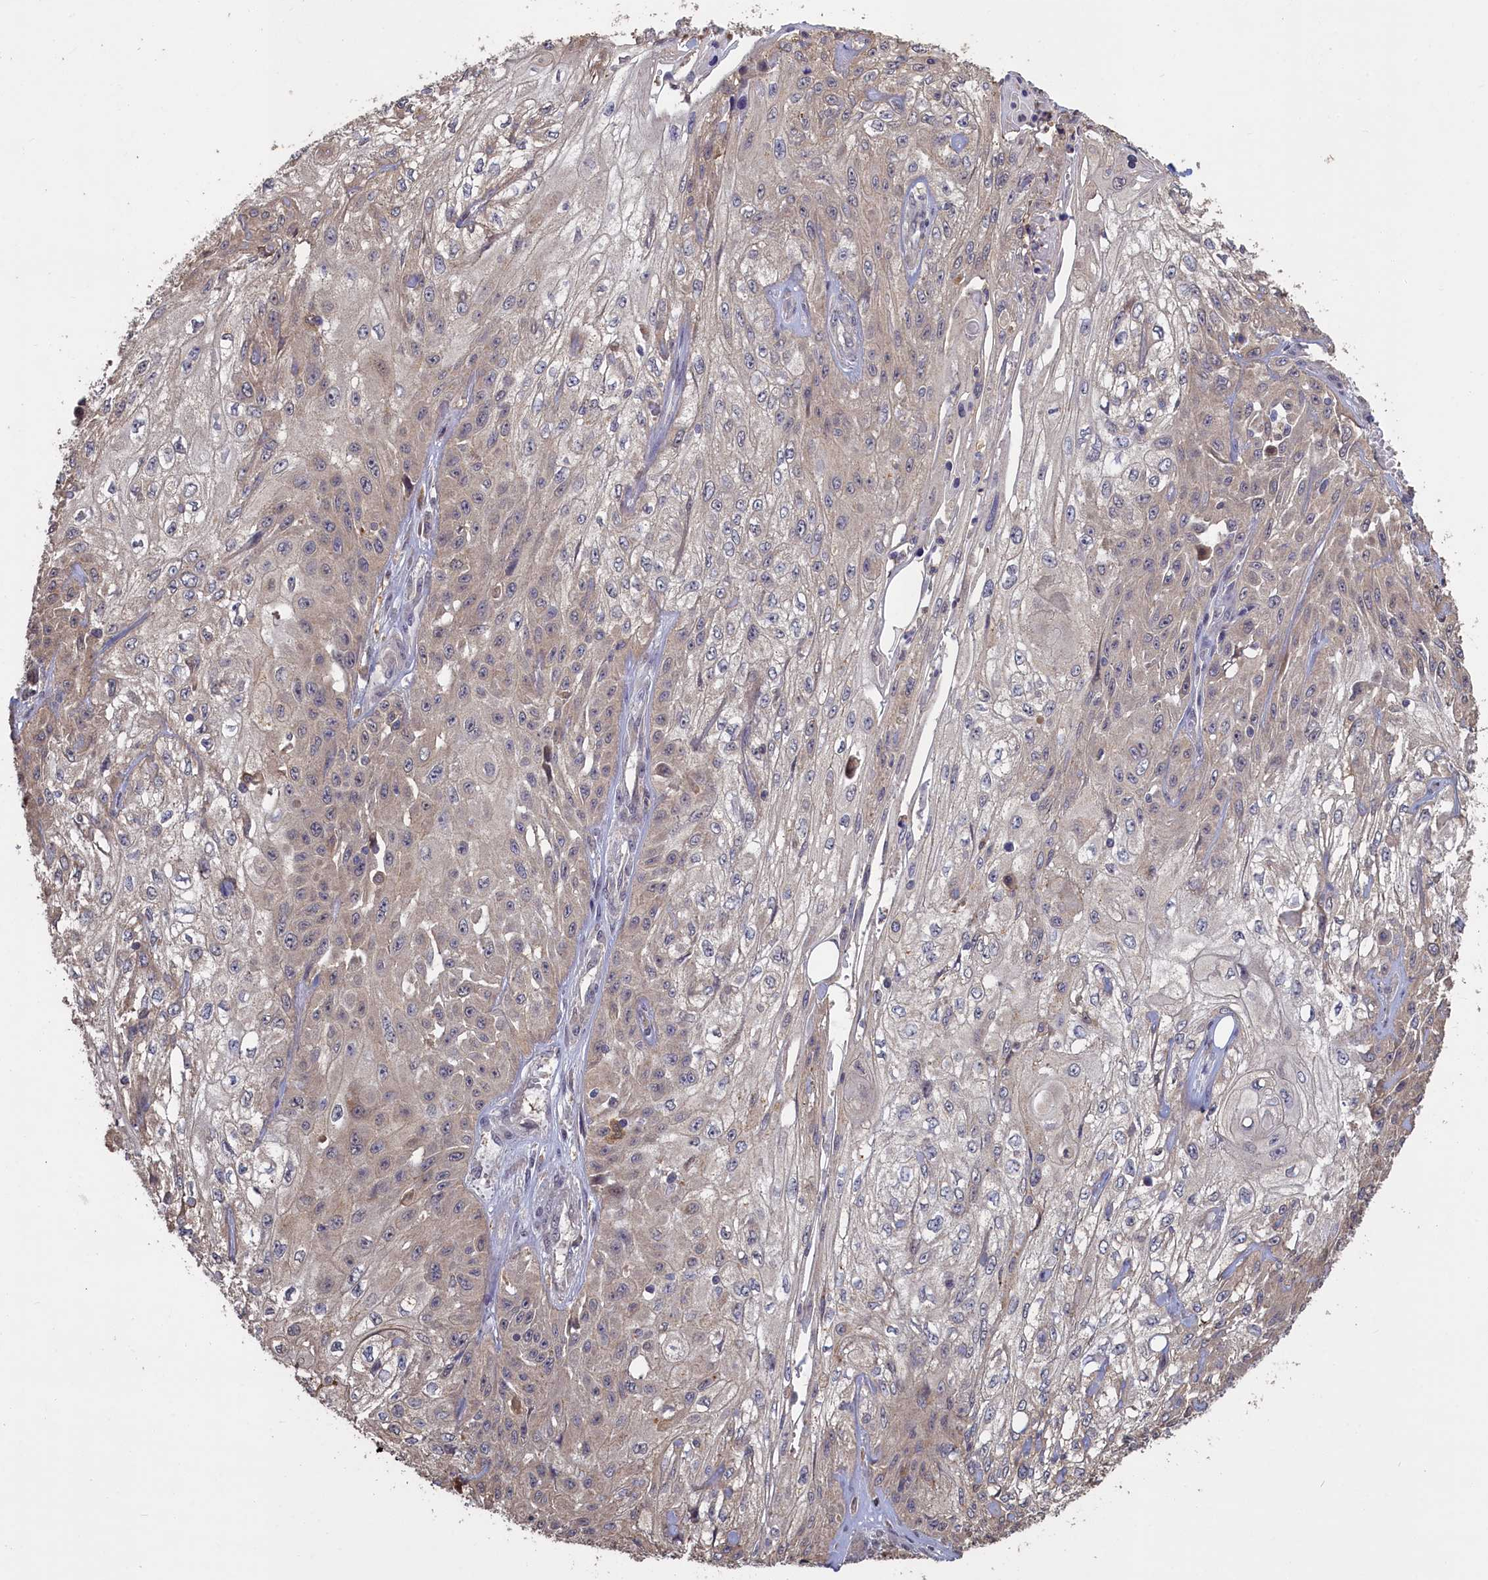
{"staining": {"intensity": "weak", "quantity": "25%-75%", "location": "cytoplasmic/membranous"}, "tissue": "skin cancer", "cell_type": "Tumor cells", "image_type": "cancer", "snomed": [{"axis": "morphology", "description": "Squamous cell carcinoma, NOS"}, {"axis": "morphology", "description": "Squamous cell carcinoma, metastatic, NOS"}, {"axis": "topography", "description": "Skin"}, {"axis": "topography", "description": "Lymph node"}], "caption": "The immunohistochemical stain shows weak cytoplasmic/membranous positivity in tumor cells of metastatic squamous cell carcinoma (skin) tissue.", "gene": "UCHL3", "patient": {"sex": "male", "age": 75}}